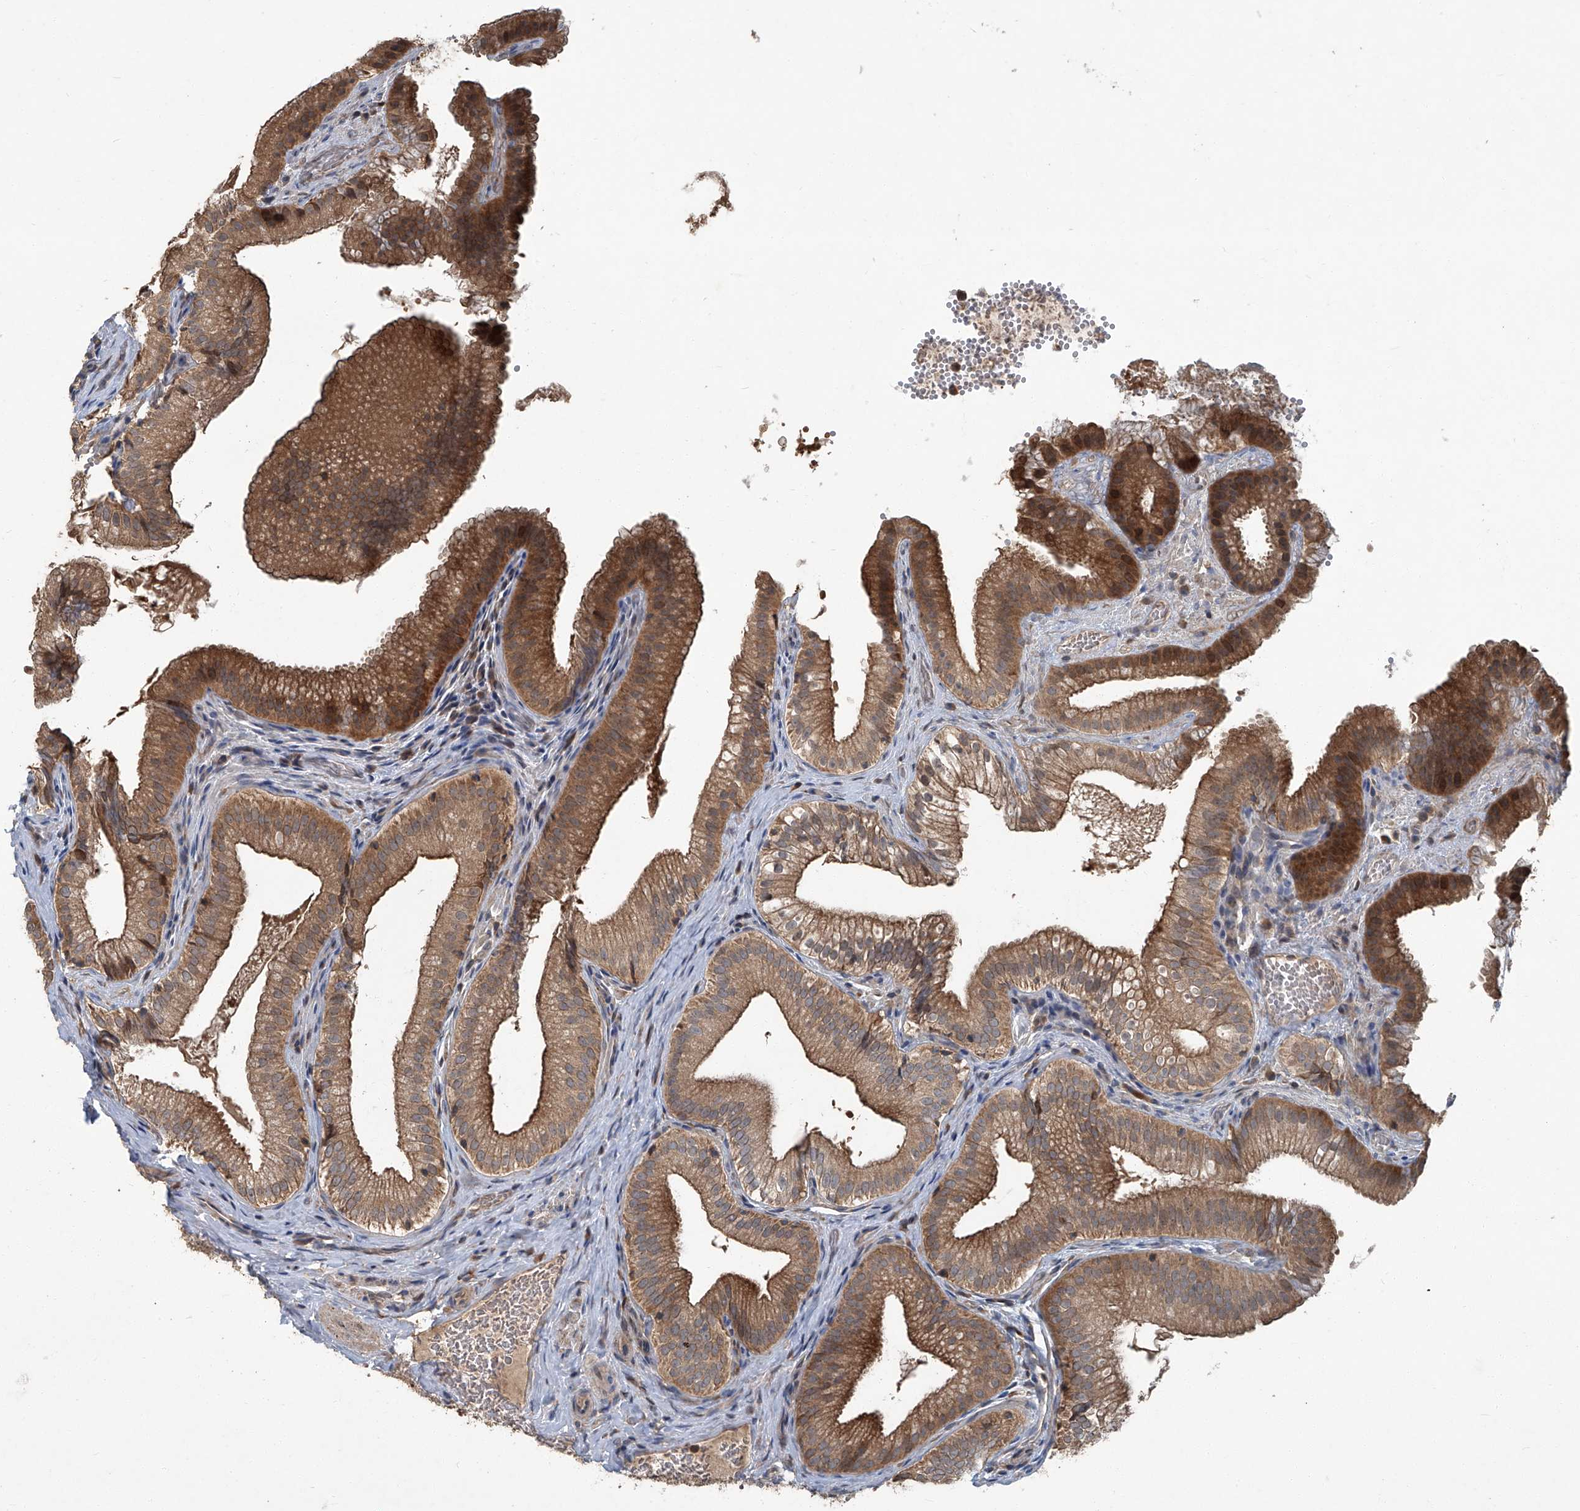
{"staining": {"intensity": "moderate", "quantity": ">75%", "location": "cytoplasmic/membranous"}, "tissue": "gallbladder", "cell_type": "Glandular cells", "image_type": "normal", "snomed": [{"axis": "morphology", "description": "Normal tissue, NOS"}, {"axis": "topography", "description": "Gallbladder"}], "caption": "Glandular cells show medium levels of moderate cytoplasmic/membranous positivity in about >75% of cells in normal human gallbladder. The protein is shown in brown color, while the nuclei are stained blue.", "gene": "ANKRD34A", "patient": {"sex": "female", "age": 30}}